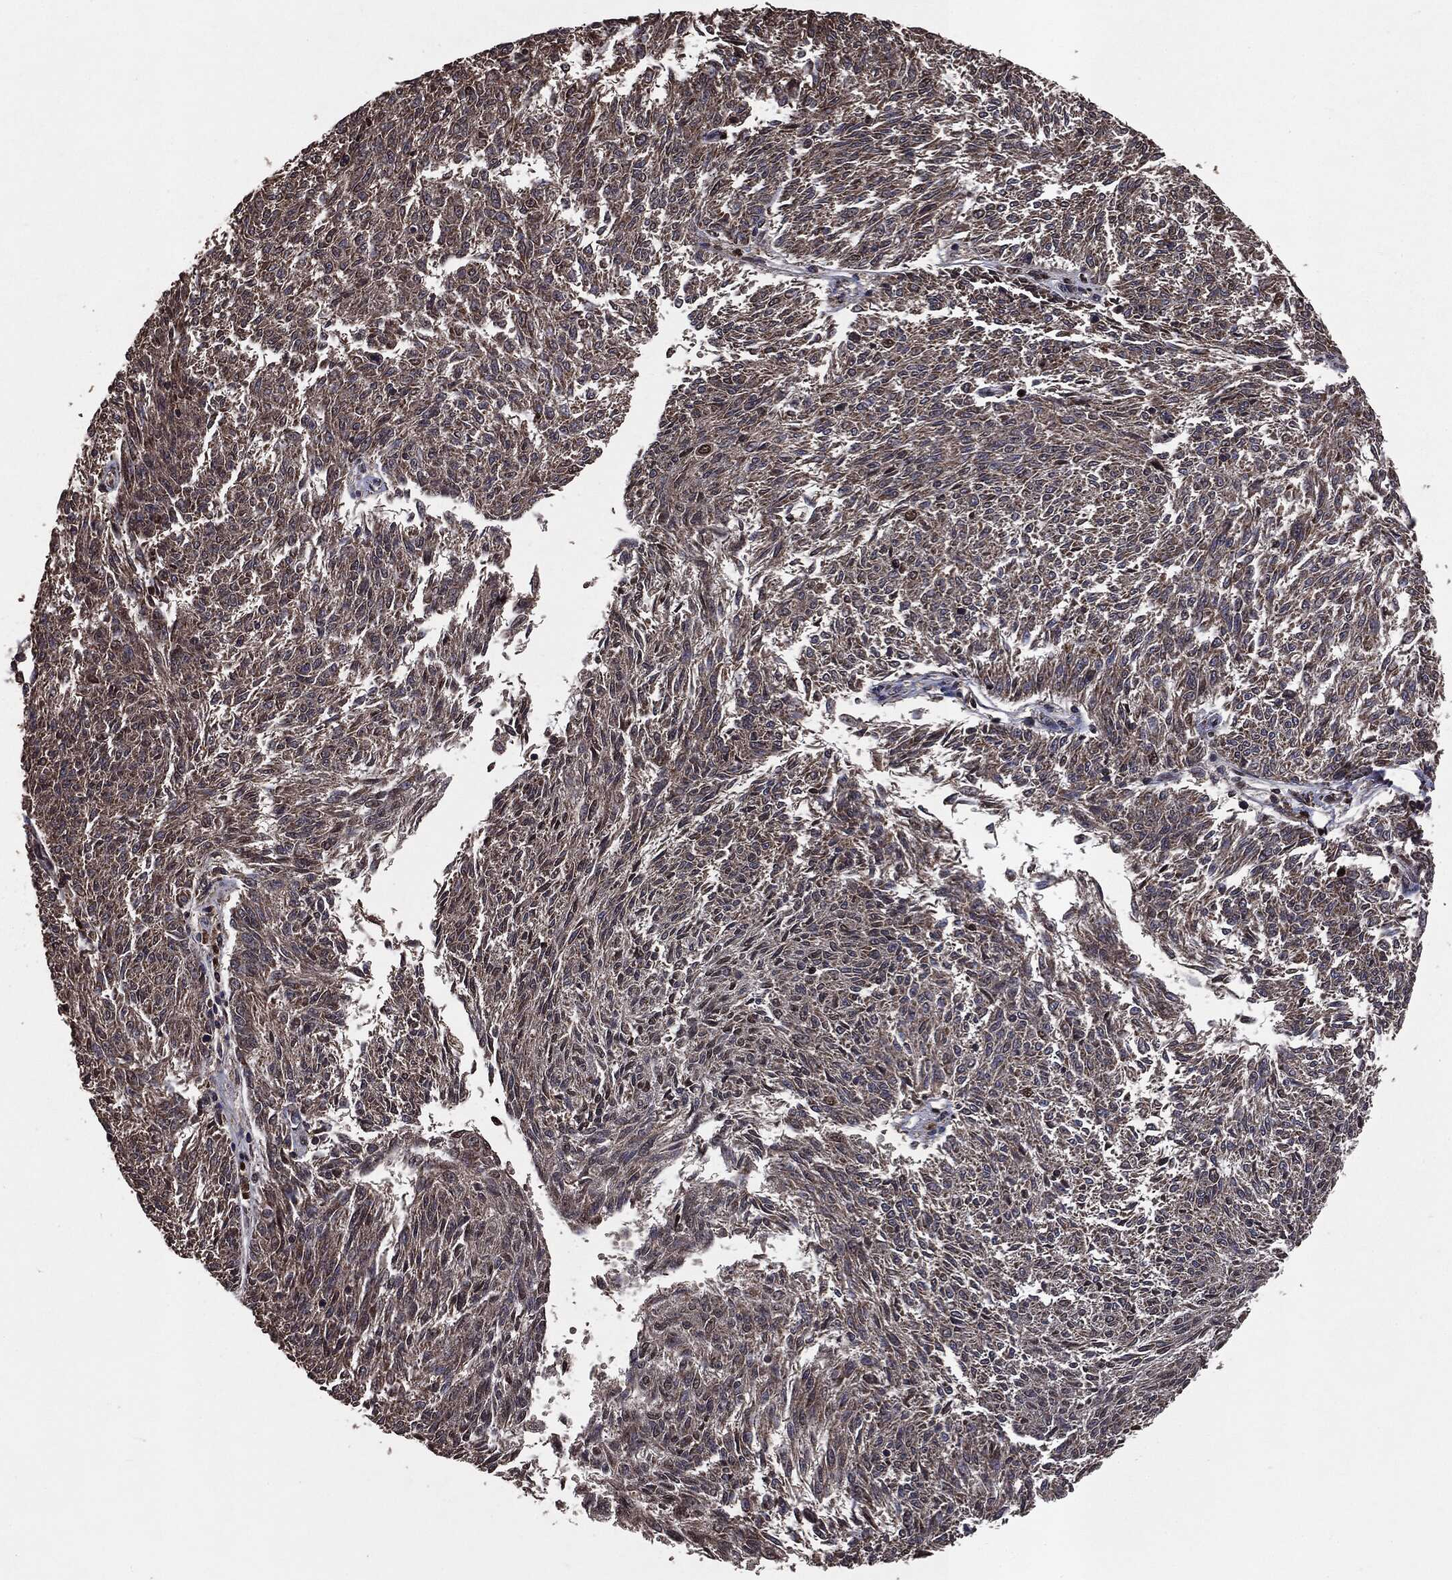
{"staining": {"intensity": "weak", "quantity": "25%-75%", "location": "cytoplasmic/membranous"}, "tissue": "melanoma", "cell_type": "Tumor cells", "image_type": "cancer", "snomed": [{"axis": "morphology", "description": "Malignant melanoma, NOS"}, {"axis": "topography", "description": "Skin"}], "caption": "Immunohistochemistry micrograph of melanoma stained for a protein (brown), which shows low levels of weak cytoplasmic/membranous positivity in about 25%-75% of tumor cells.", "gene": "PPP6R2", "patient": {"sex": "female", "age": 72}}